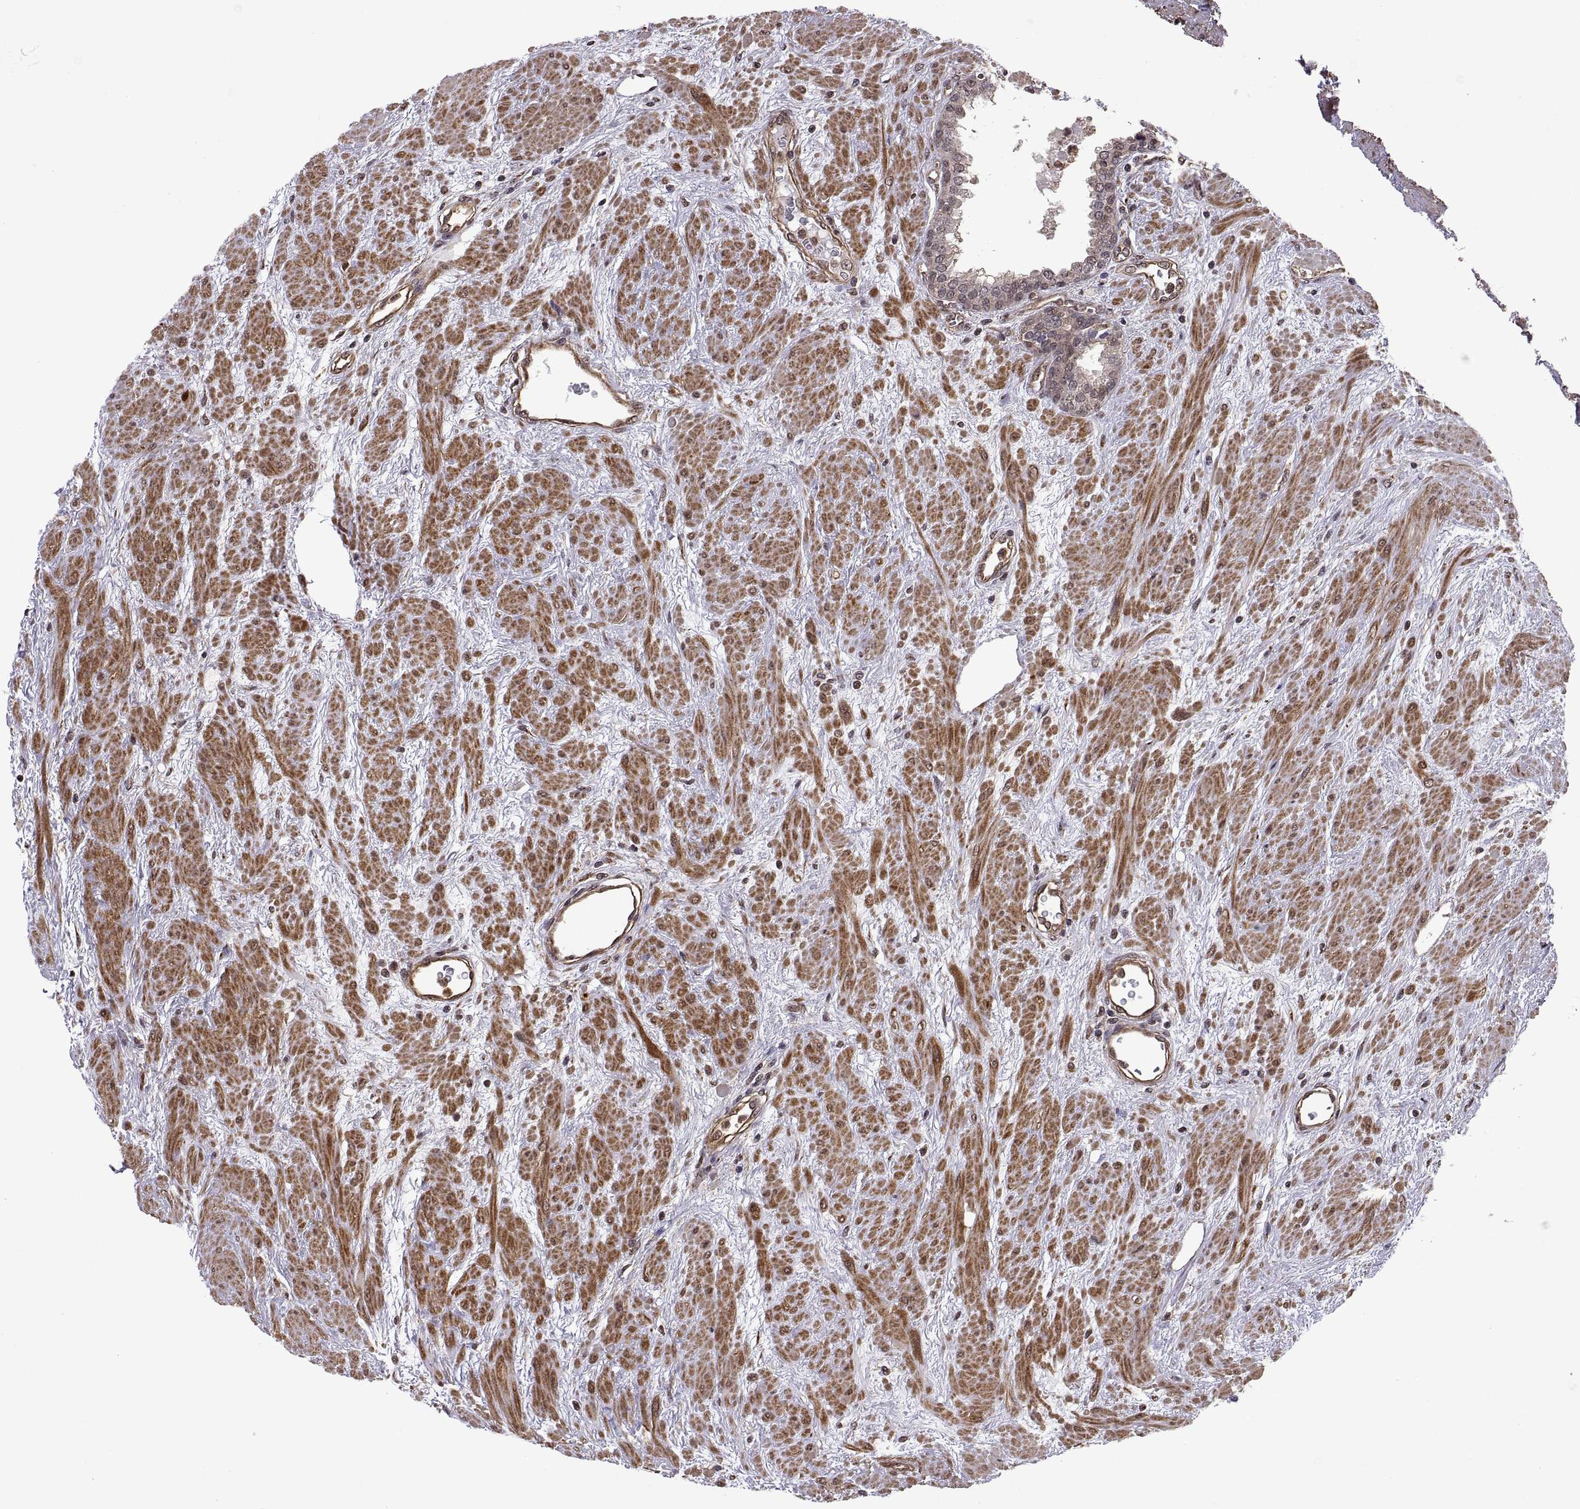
{"staining": {"intensity": "negative", "quantity": "none", "location": "none"}, "tissue": "prostate", "cell_type": "Glandular cells", "image_type": "normal", "snomed": [{"axis": "morphology", "description": "Normal tissue, NOS"}, {"axis": "topography", "description": "Prostate"}], "caption": "Immunohistochemistry (IHC) photomicrograph of unremarkable prostate: human prostate stained with DAB (3,3'-diaminobenzidine) shows no significant protein staining in glandular cells.", "gene": "ARRB1", "patient": {"sex": "male", "age": 51}}